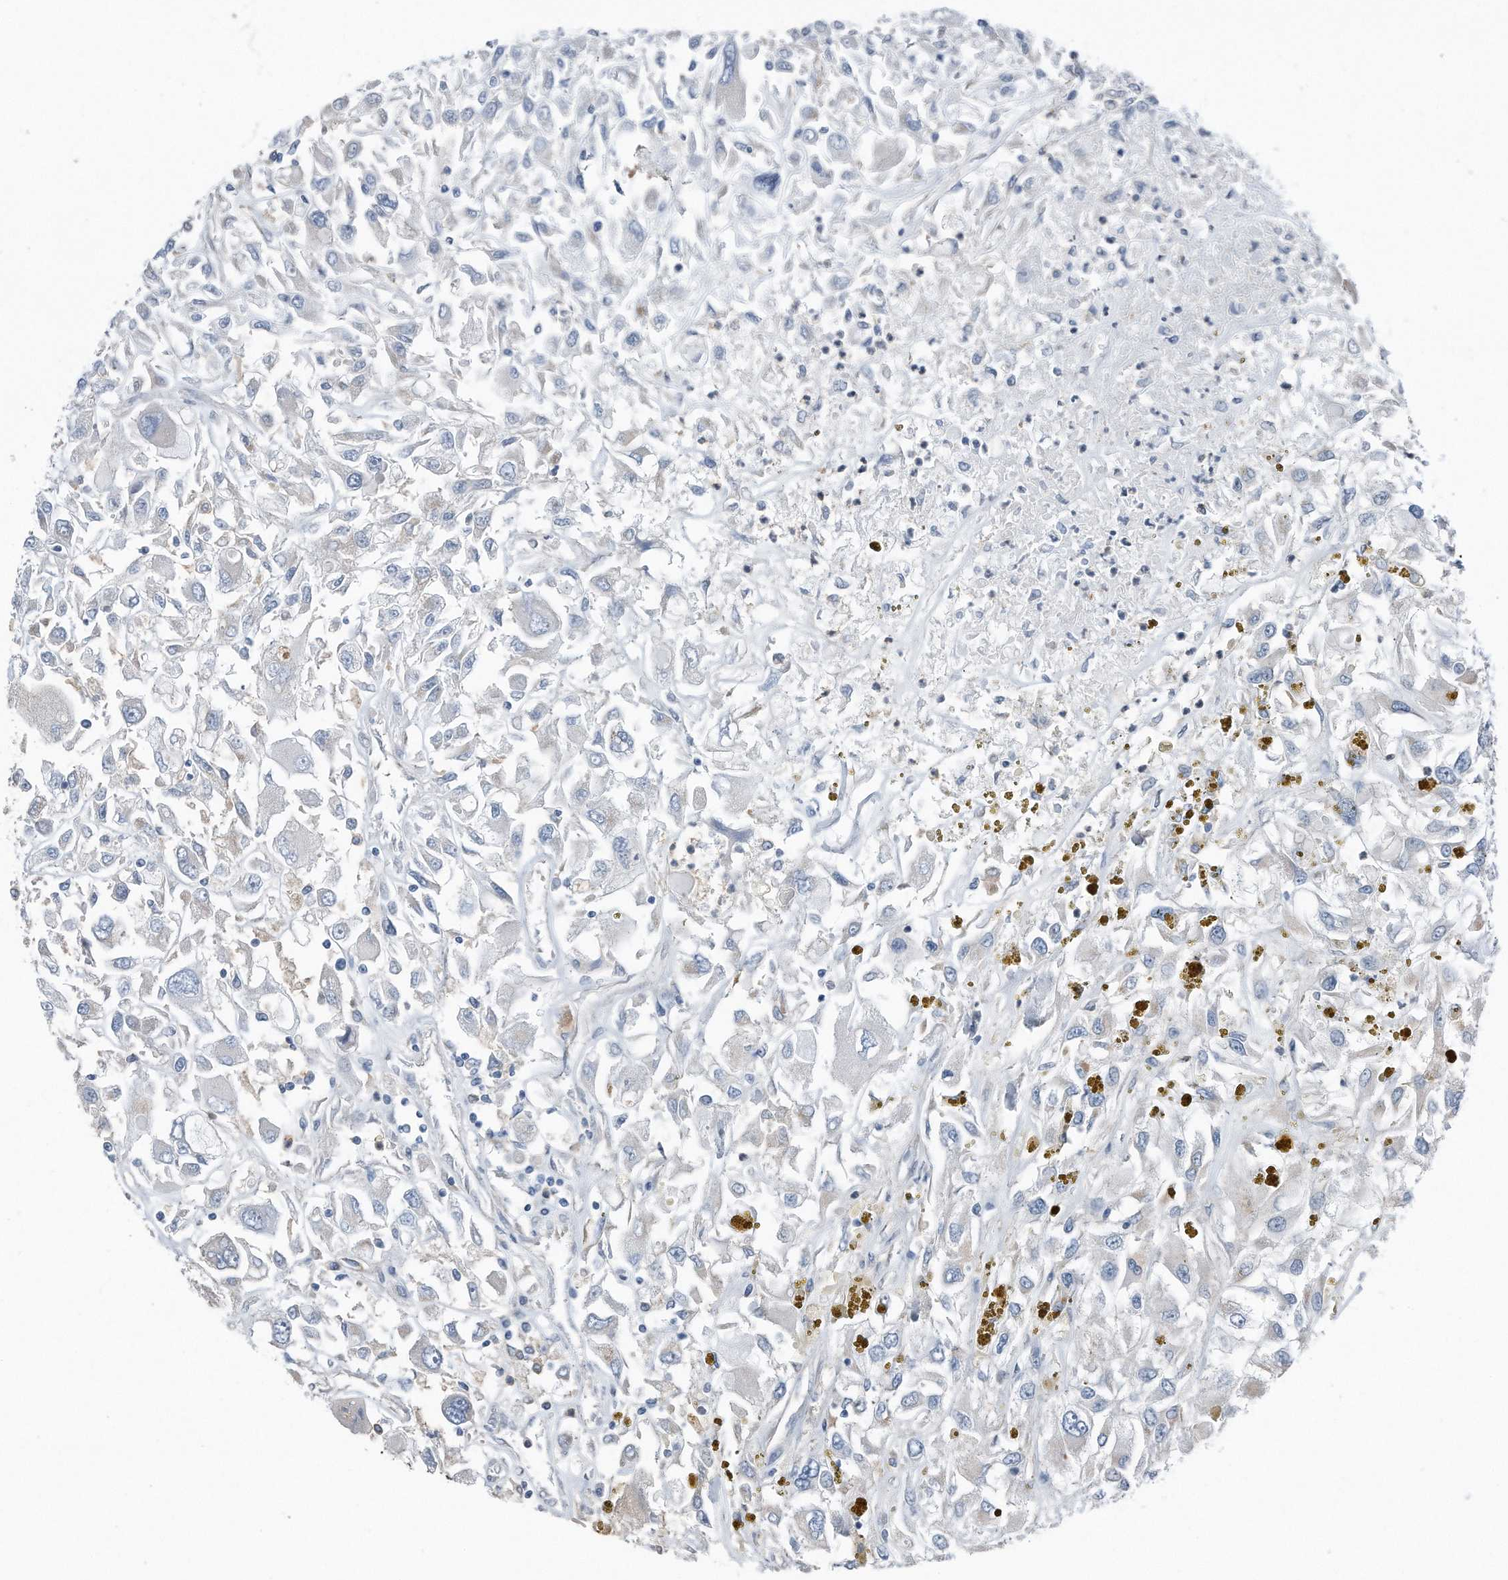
{"staining": {"intensity": "negative", "quantity": "none", "location": "none"}, "tissue": "renal cancer", "cell_type": "Tumor cells", "image_type": "cancer", "snomed": [{"axis": "morphology", "description": "Adenocarcinoma, NOS"}, {"axis": "topography", "description": "Kidney"}], "caption": "Immunohistochemistry (IHC) micrograph of renal adenocarcinoma stained for a protein (brown), which reveals no positivity in tumor cells.", "gene": "YRDC", "patient": {"sex": "female", "age": 52}}